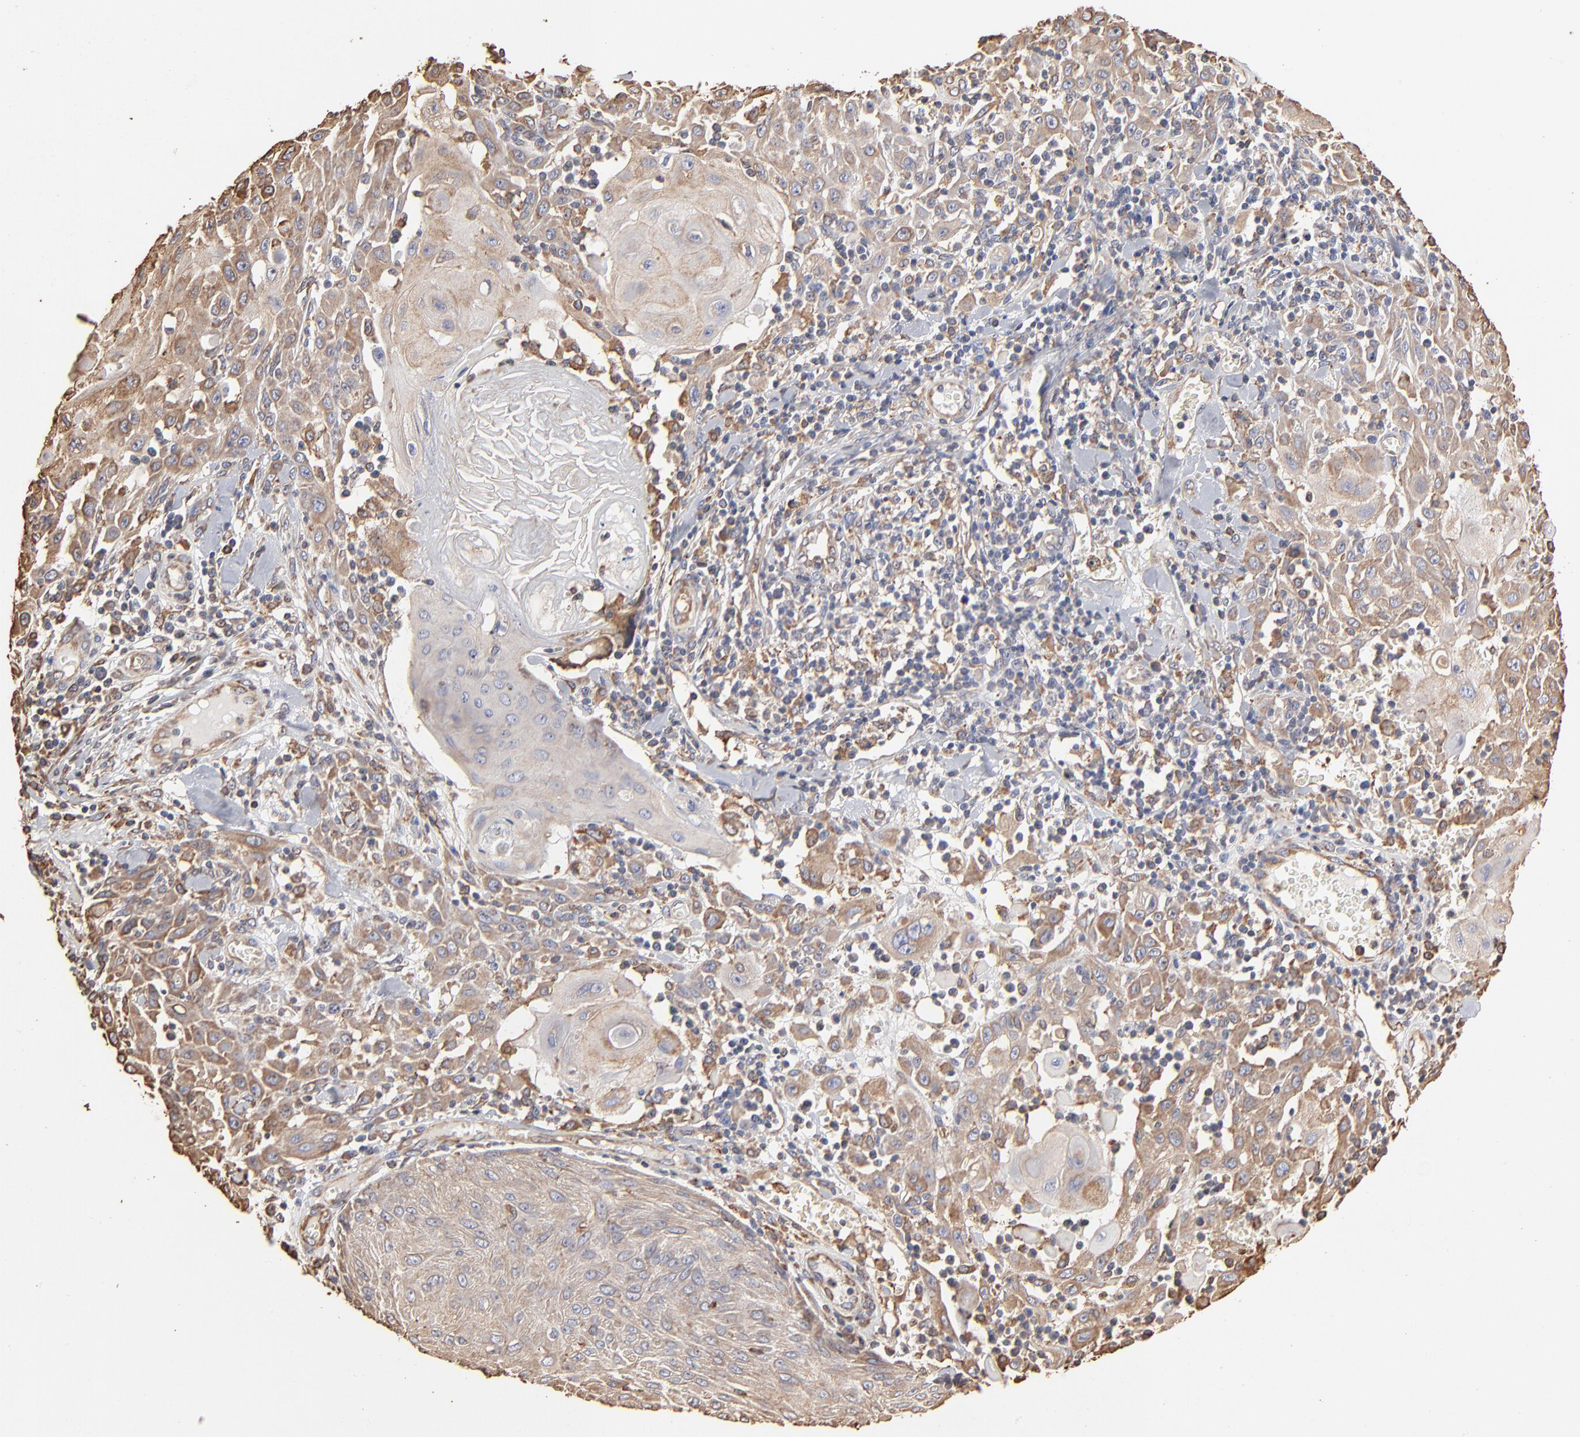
{"staining": {"intensity": "moderate", "quantity": ">75%", "location": "cytoplasmic/membranous"}, "tissue": "skin cancer", "cell_type": "Tumor cells", "image_type": "cancer", "snomed": [{"axis": "morphology", "description": "Squamous cell carcinoma, NOS"}, {"axis": "topography", "description": "Skin"}], "caption": "A brown stain highlights moderate cytoplasmic/membranous positivity of a protein in skin squamous cell carcinoma tumor cells.", "gene": "PDIA3", "patient": {"sex": "male", "age": 24}}